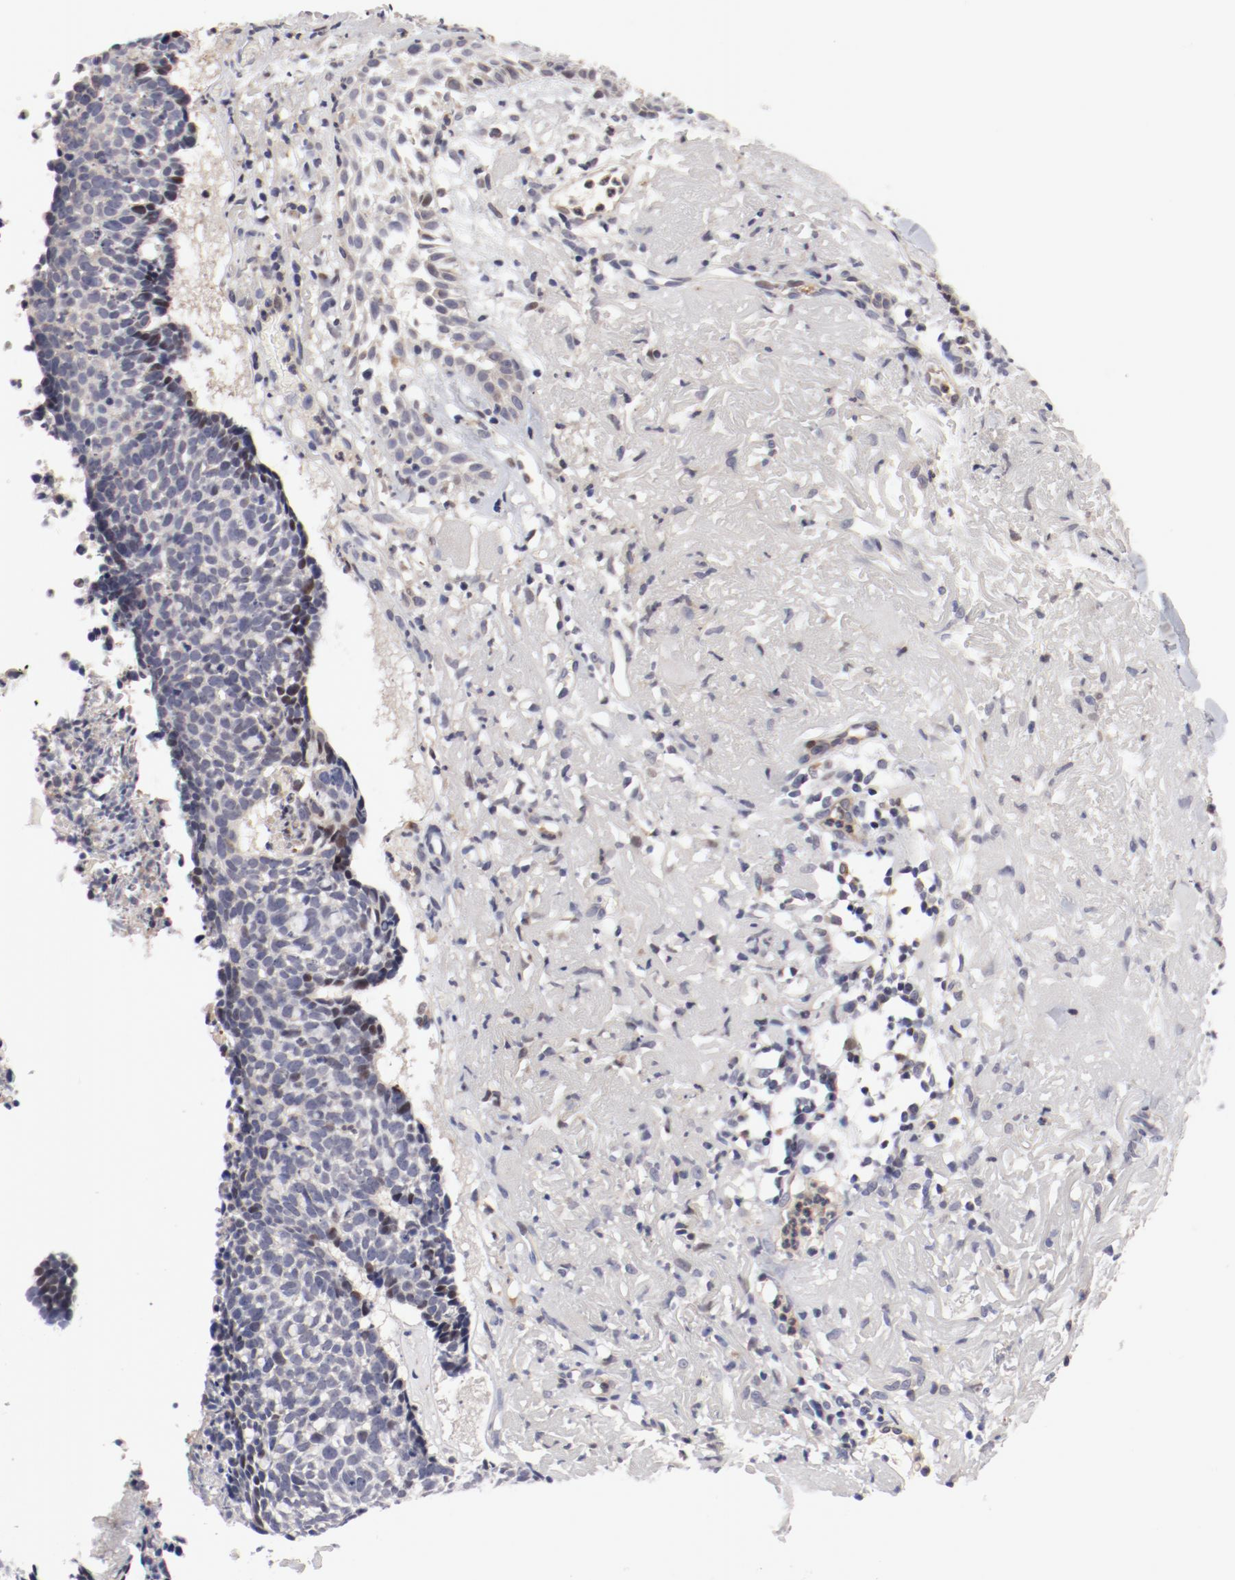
{"staining": {"intensity": "negative", "quantity": "none", "location": "none"}, "tissue": "skin cancer", "cell_type": "Tumor cells", "image_type": "cancer", "snomed": [{"axis": "morphology", "description": "Basal cell carcinoma"}, {"axis": "topography", "description": "Skin"}], "caption": "Immunohistochemistry (IHC) of basal cell carcinoma (skin) displays no expression in tumor cells.", "gene": "FSCB", "patient": {"sex": "female", "age": 87}}